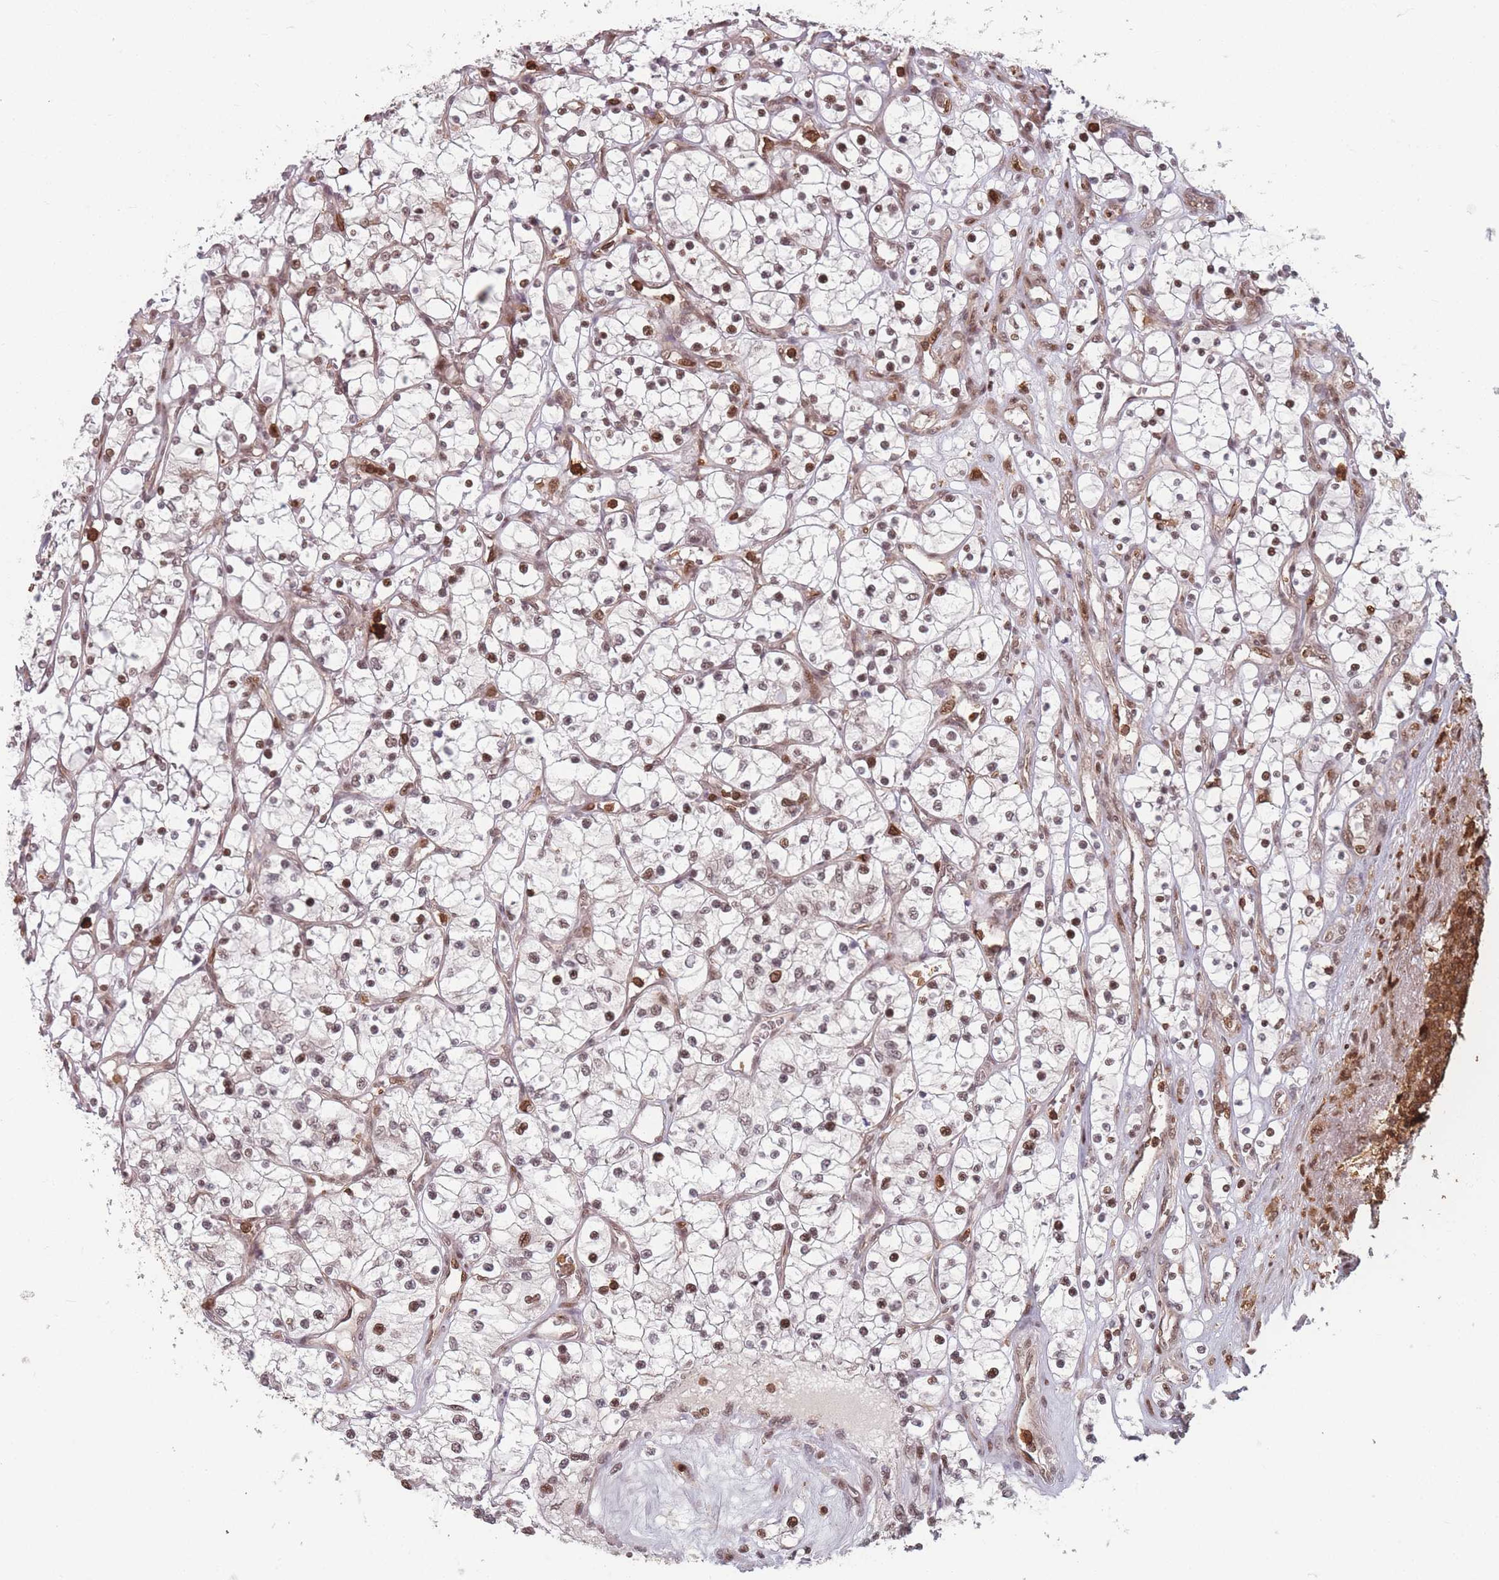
{"staining": {"intensity": "moderate", "quantity": ">75%", "location": "nuclear"}, "tissue": "renal cancer", "cell_type": "Tumor cells", "image_type": "cancer", "snomed": [{"axis": "morphology", "description": "Adenocarcinoma, NOS"}, {"axis": "topography", "description": "Kidney"}], "caption": "Adenocarcinoma (renal) stained with immunohistochemistry (IHC) displays moderate nuclear expression in approximately >75% of tumor cells.", "gene": "WDR55", "patient": {"sex": "female", "age": 69}}